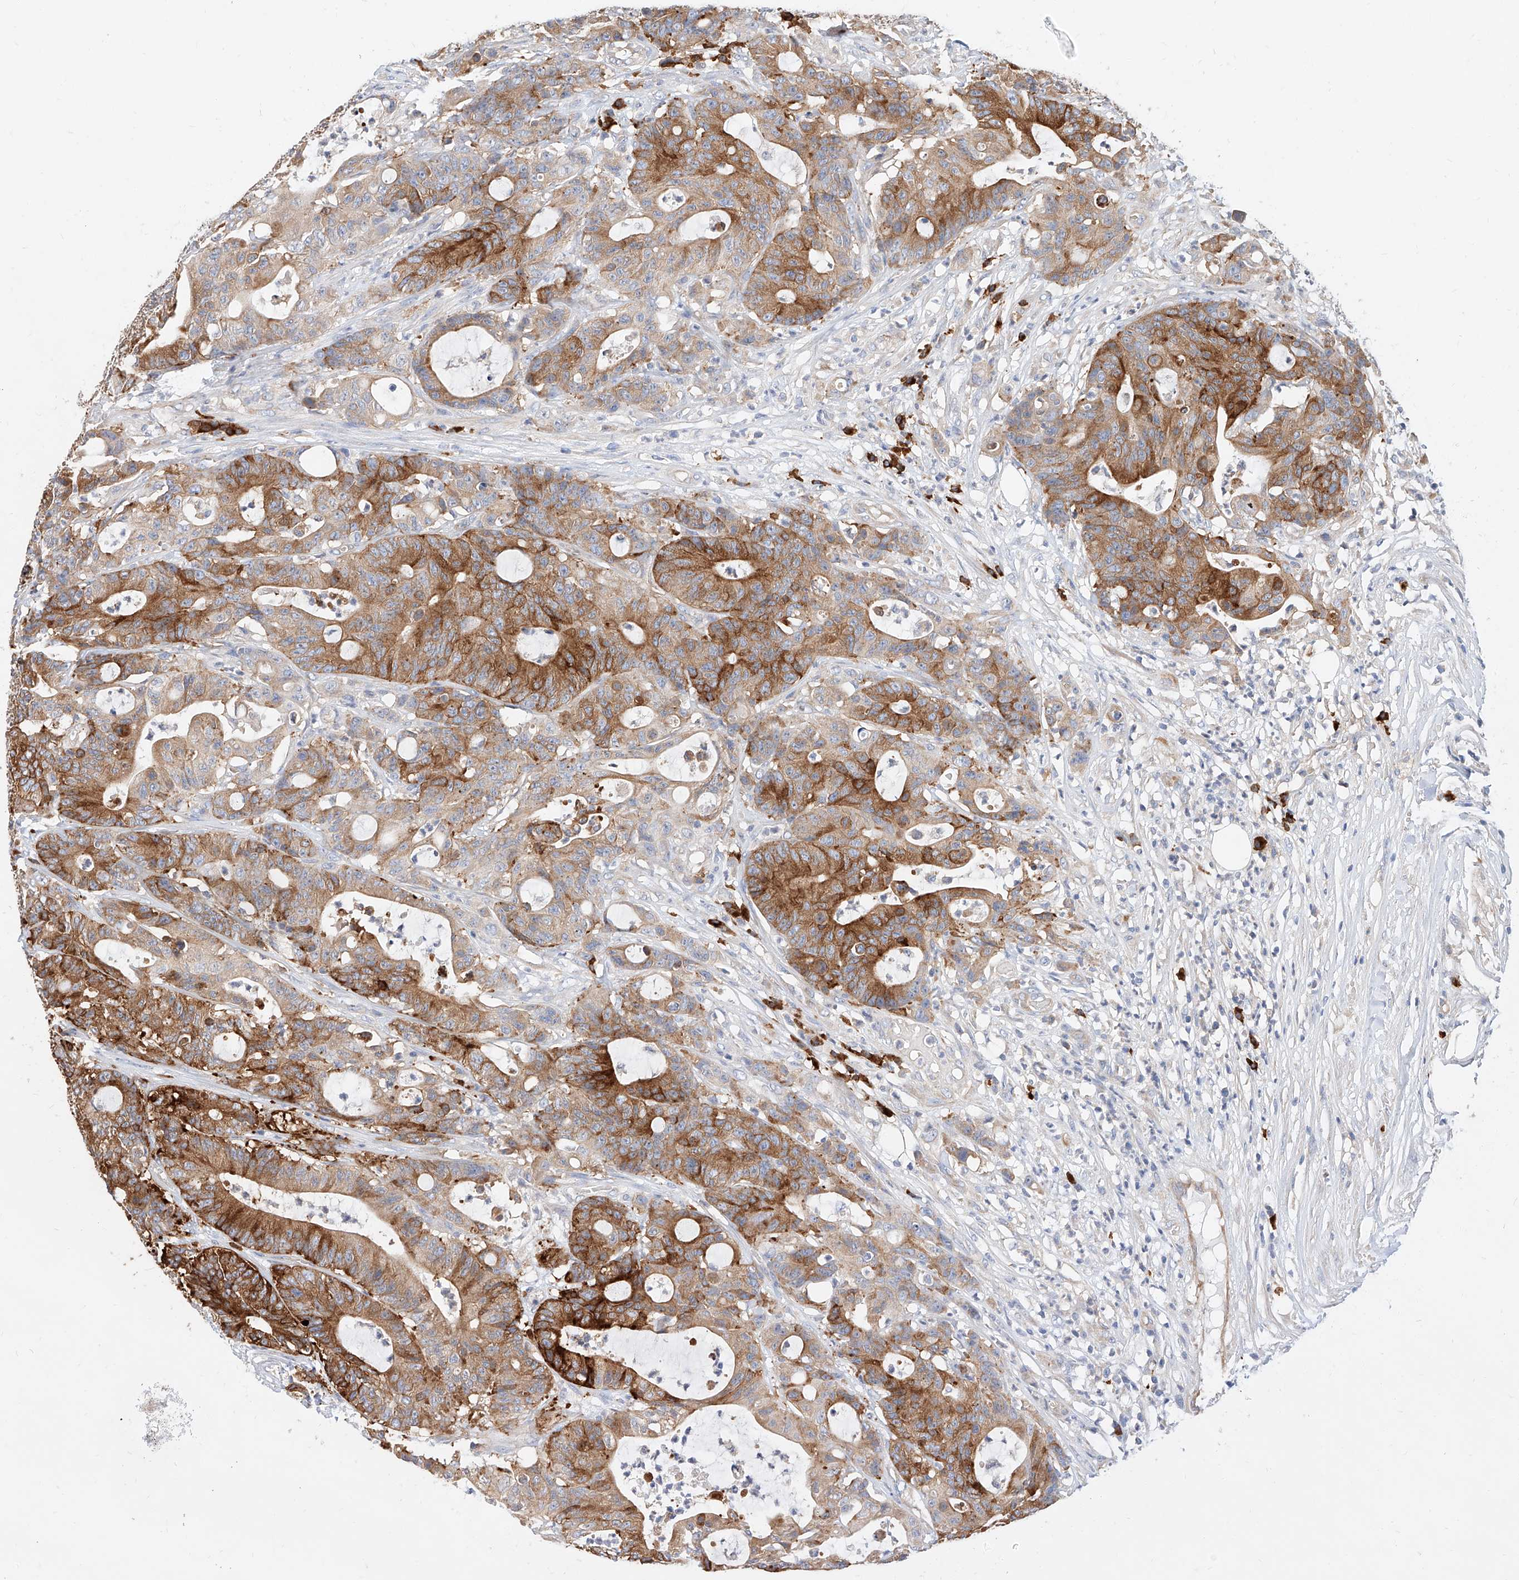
{"staining": {"intensity": "strong", "quantity": "25%-75%", "location": "cytoplasmic/membranous"}, "tissue": "colorectal cancer", "cell_type": "Tumor cells", "image_type": "cancer", "snomed": [{"axis": "morphology", "description": "Adenocarcinoma, NOS"}, {"axis": "topography", "description": "Colon"}], "caption": "DAB immunohistochemical staining of human colorectal cancer (adenocarcinoma) shows strong cytoplasmic/membranous protein positivity in approximately 25%-75% of tumor cells.", "gene": "GLMN", "patient": {"sex": "female", "age": 84}}